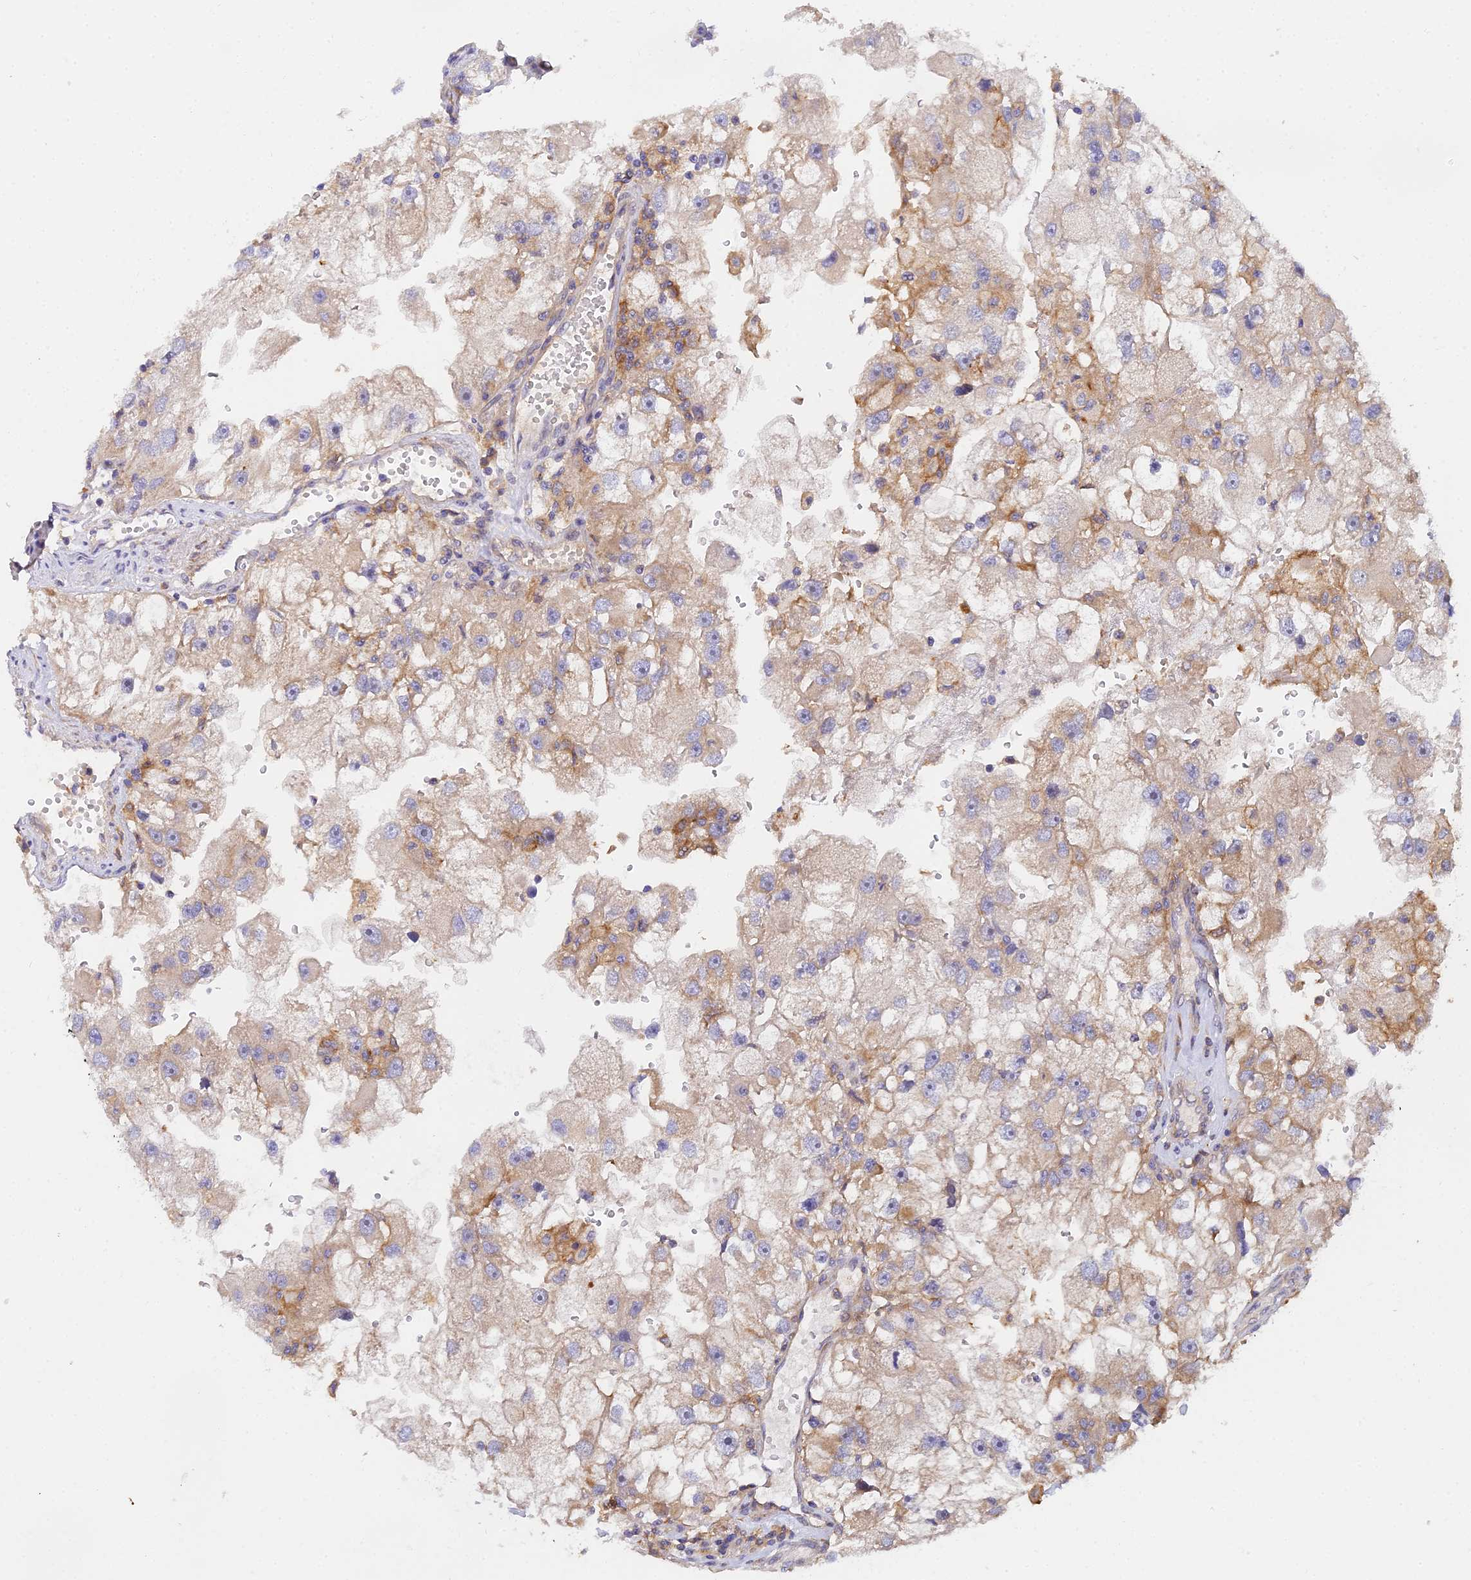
{"staining": {"intensity": "moderate", "quantity": "25%-75%", "location": "cytoplasmic/membranous"}, "tissue": "renal cancer", "cell_type": "Tumor cells", "image_type": "cancer", "snomed": [{"axis": "morphology", "description": "Adenocarcinoma, NOS"}, {"axis": "topography", "description": "Kidney"}], "caption": "Immunohistochemistry (IHC) staining of adenocarcinoma (renal), which demonstrates medium levels of moderate cytoplasmic/membranous expression in approximately 25%-75% of tumor cells indicating moderate cytoplasmic/membranous protein expression. The staining was performed using DAB (brown) for protein detection and nuclei were counterstained in hematoxylin (blue).", "gene": "GNG5B", "patient": {"sex": "male", "age": 63}}